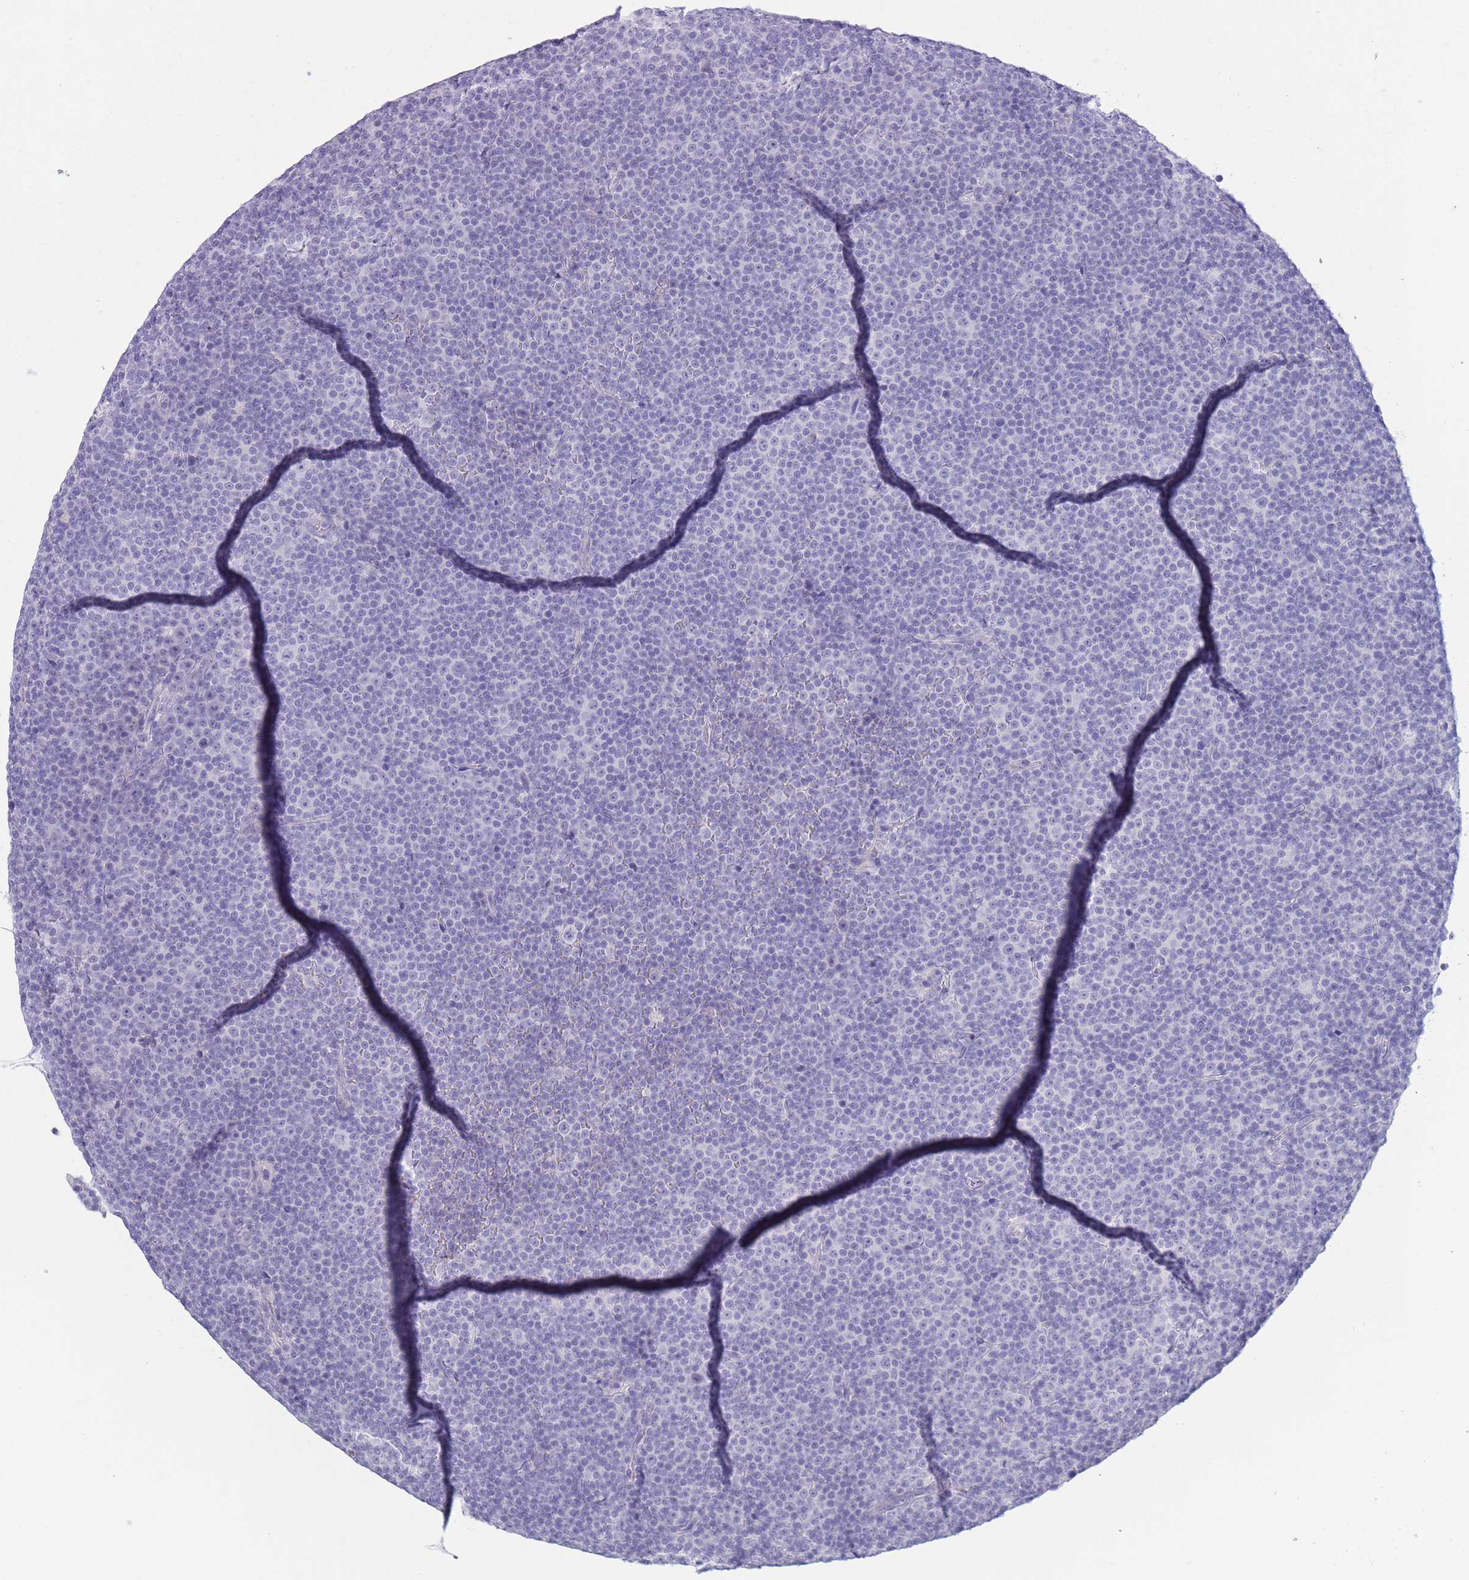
{"staining": {"intensity": "negative", "quantity": "none", "location": "none"}, "tissue": "lymphoma", "cell_type": "Tumor cells", "image_type": "cancer", "snomed": [{"axis": "morphology", "description": "Malignant lymphoma, non-Hodgkin's type, Low grade"}, {"axis": "topography", "description": "Lymph node"}], "caption": "This is an immunohistochemistry photomicrograph of human lymphoma. There is no positivity in tumor cells.", "gene": "ASAP3", "patient": {"sex": "female", "age": 67}}